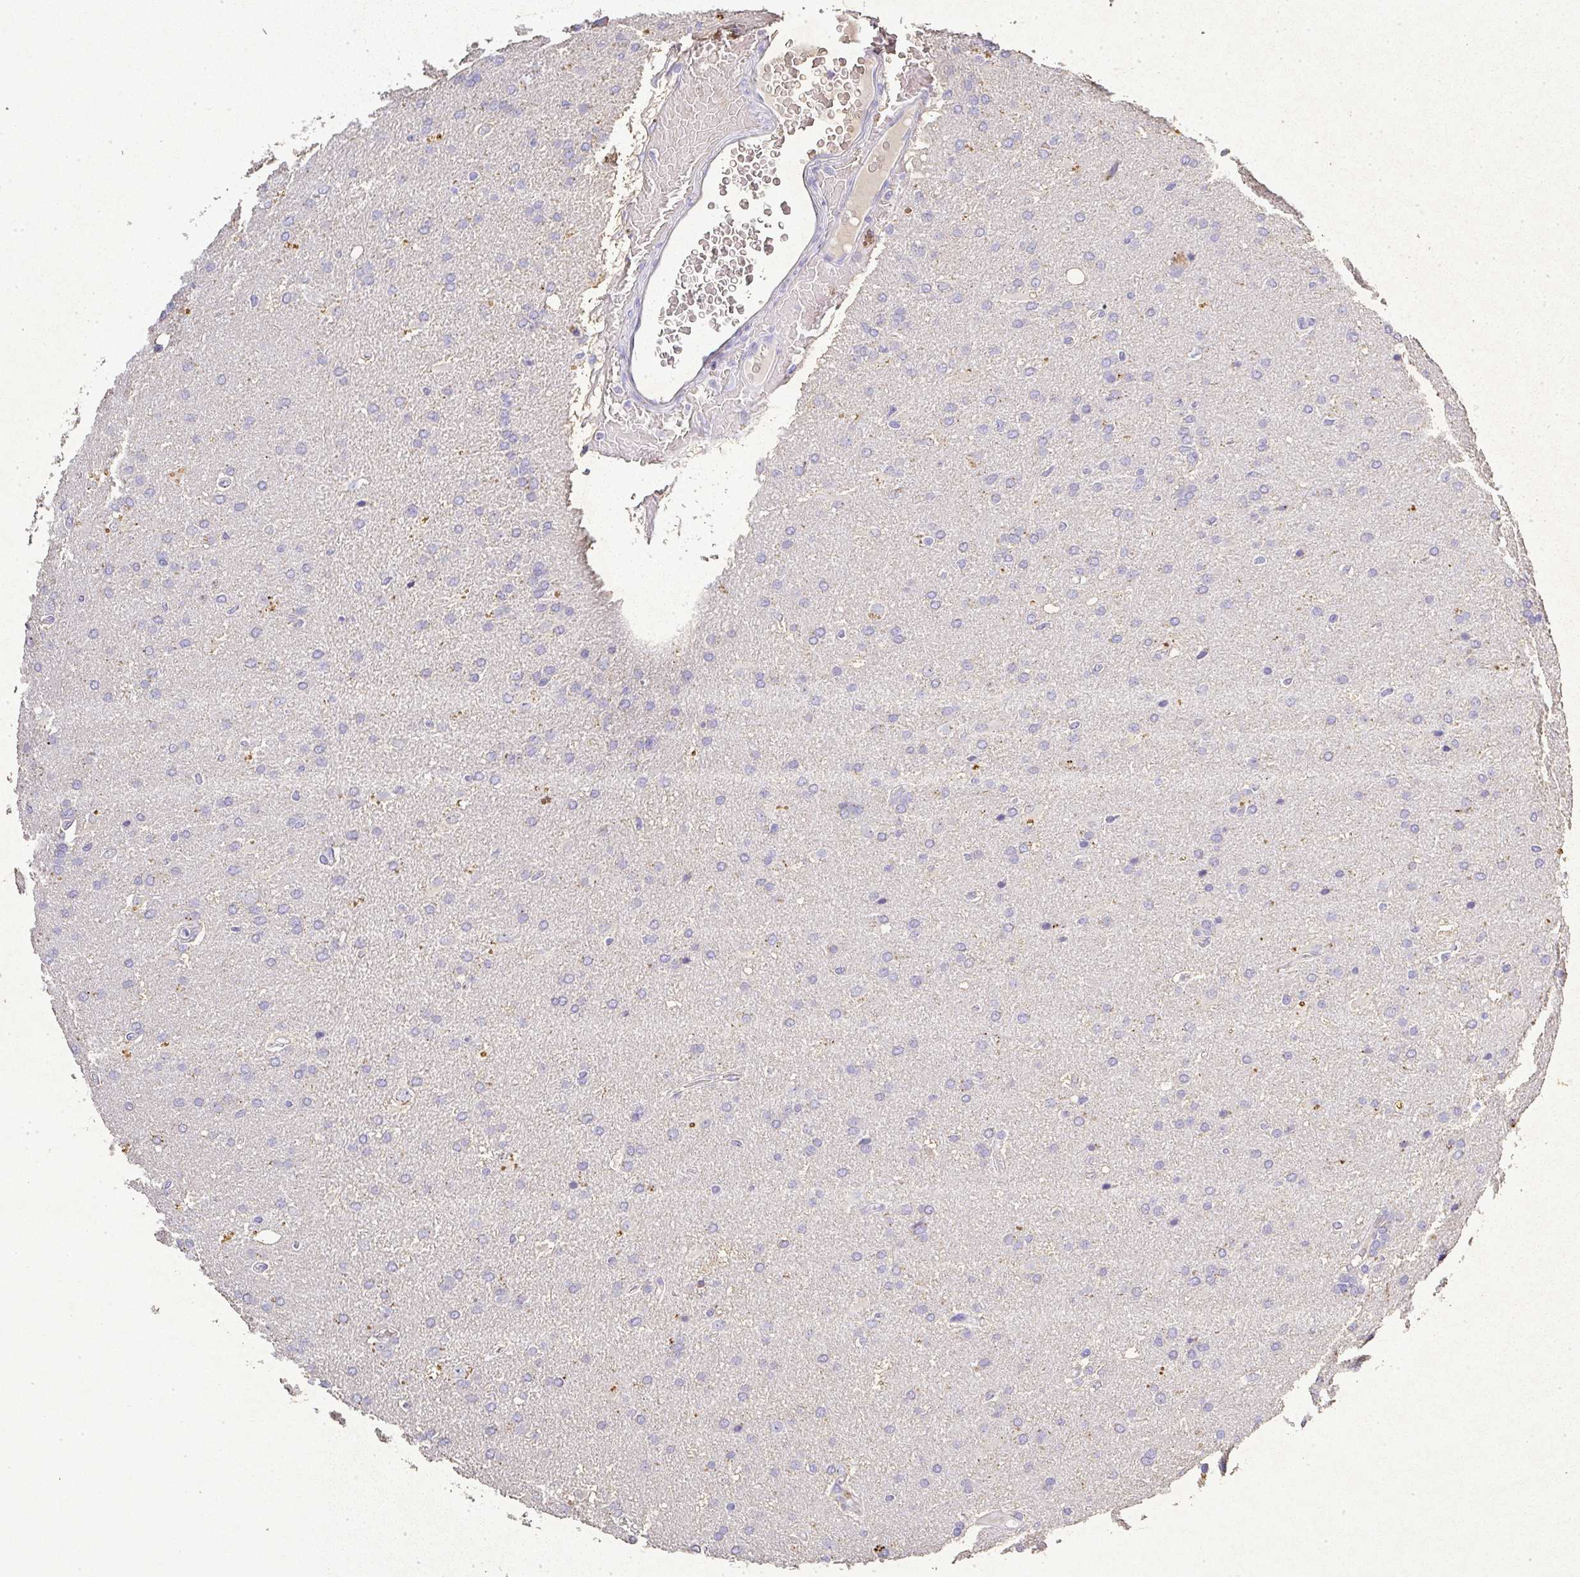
{"staining": {"intensity": "negative", "quantity": "none", "location": "none"}, "tissue": "glioma", "cell_type": "Tumor cells", "image_type": "cancer", "snomed": [{"axis": "morphology", "description": "Glioma, malignant, High grade"}, {"axis": "topography", "description": "Brain"}], "caption": "Glioma was stained to show a protein in brown. There is no significant positivity in tumor cells. Nuclei are stained in blue.", "gene": "RPS2", "patient": {"sex": "male", "age": 56}}